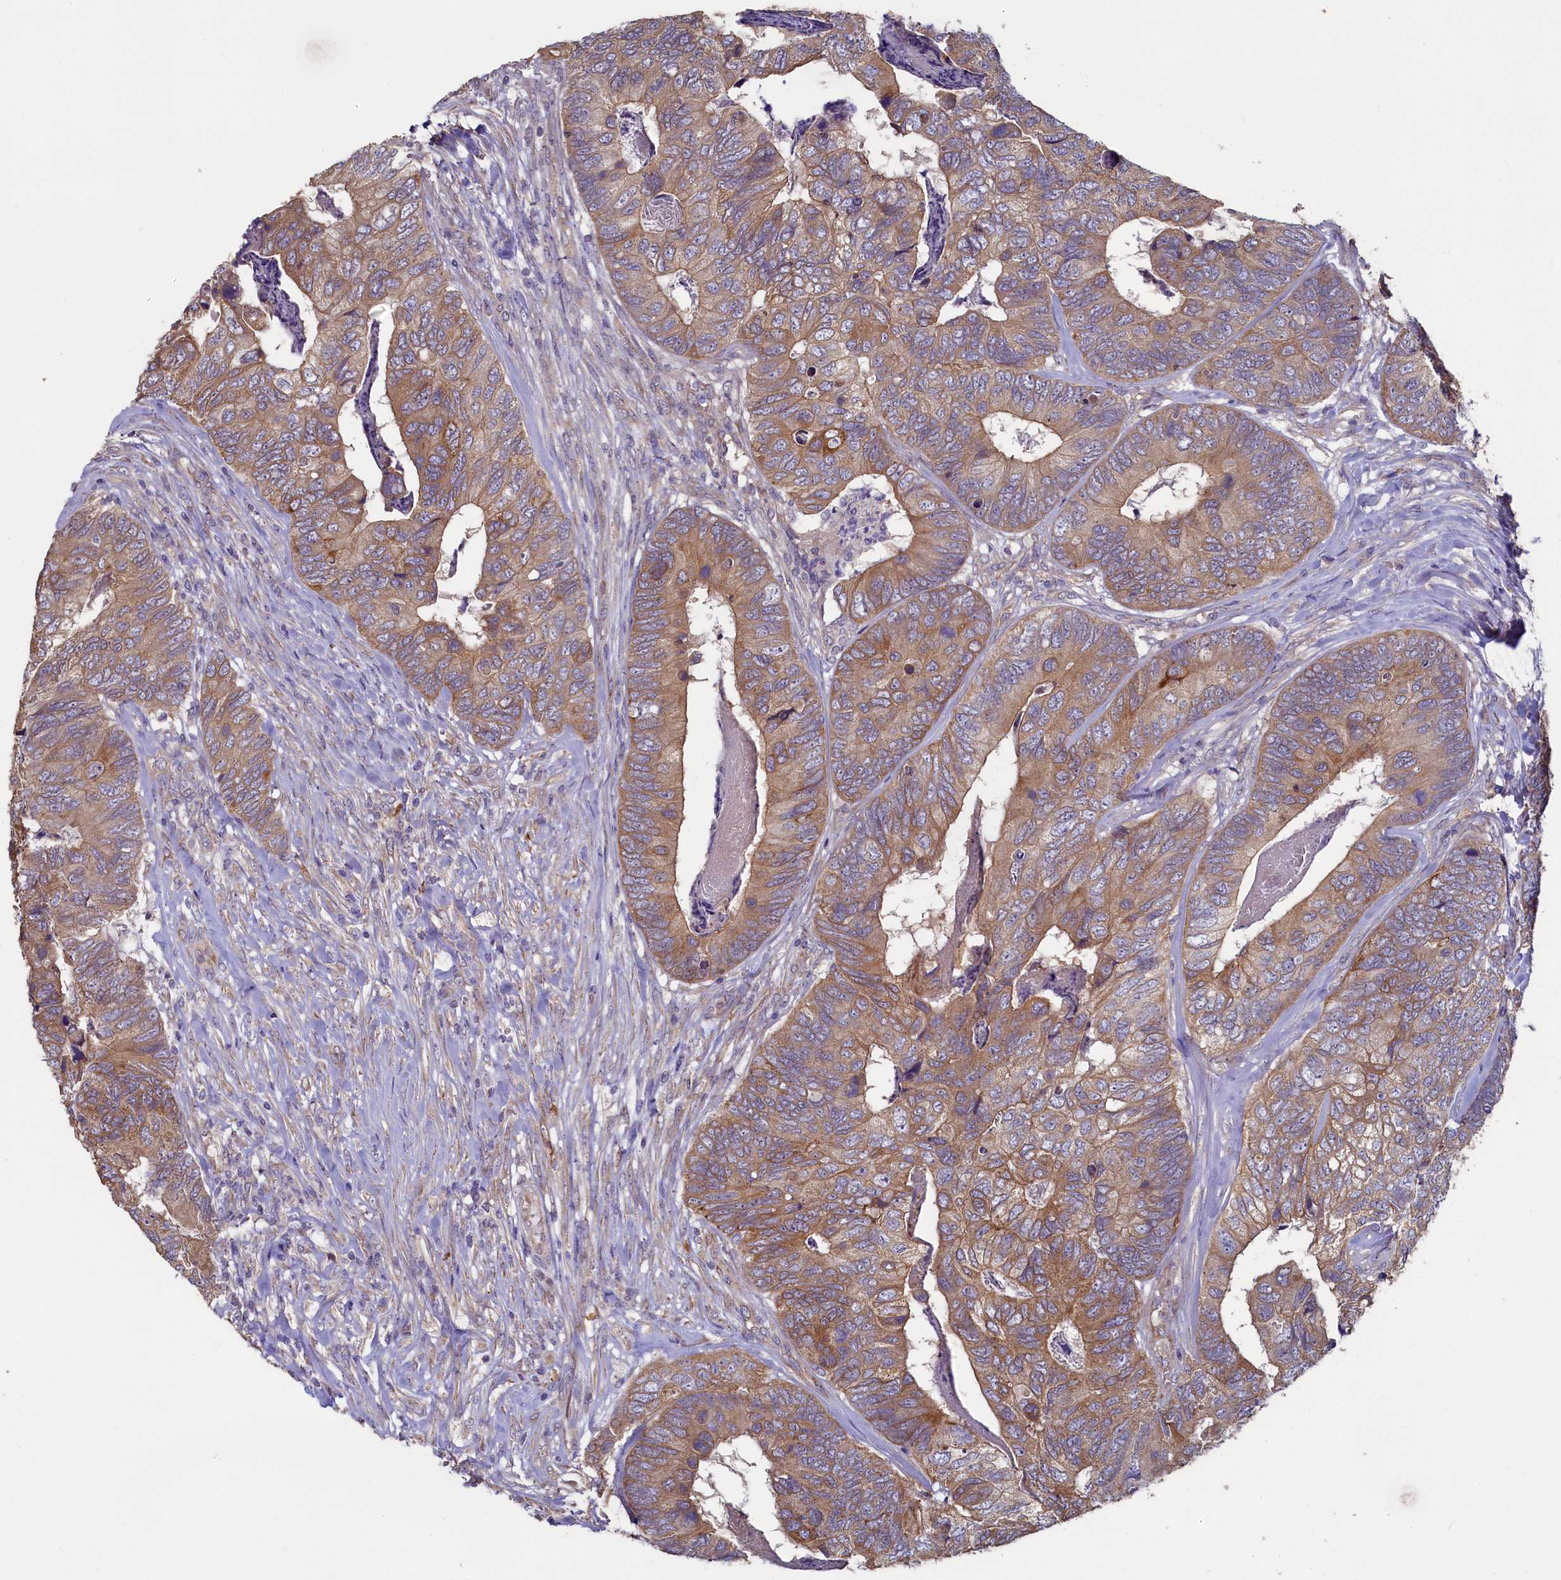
{"staining": {"intensity": "moderate", "quantity": ">75%", "location": "cytoplasmic/membranous"}, "tissue": "colorectal cancer", "cell_type": "Tumor cells", "image_type": "cancer", "snomed": [{"axis": "morphology", "description": "Adenocarcinoma, NOS"}, {"axis": "topography", "description": "Colon"}], "caption": "Colorectal cancer stained with DAB immunohistochemistry (IHC) reveals medium levels of moderate cytoplasmic/membranous expression in about >75% of tumor cells.", "gene": "SPATA2L", "patient": {"sex": "female", "age": 67}}